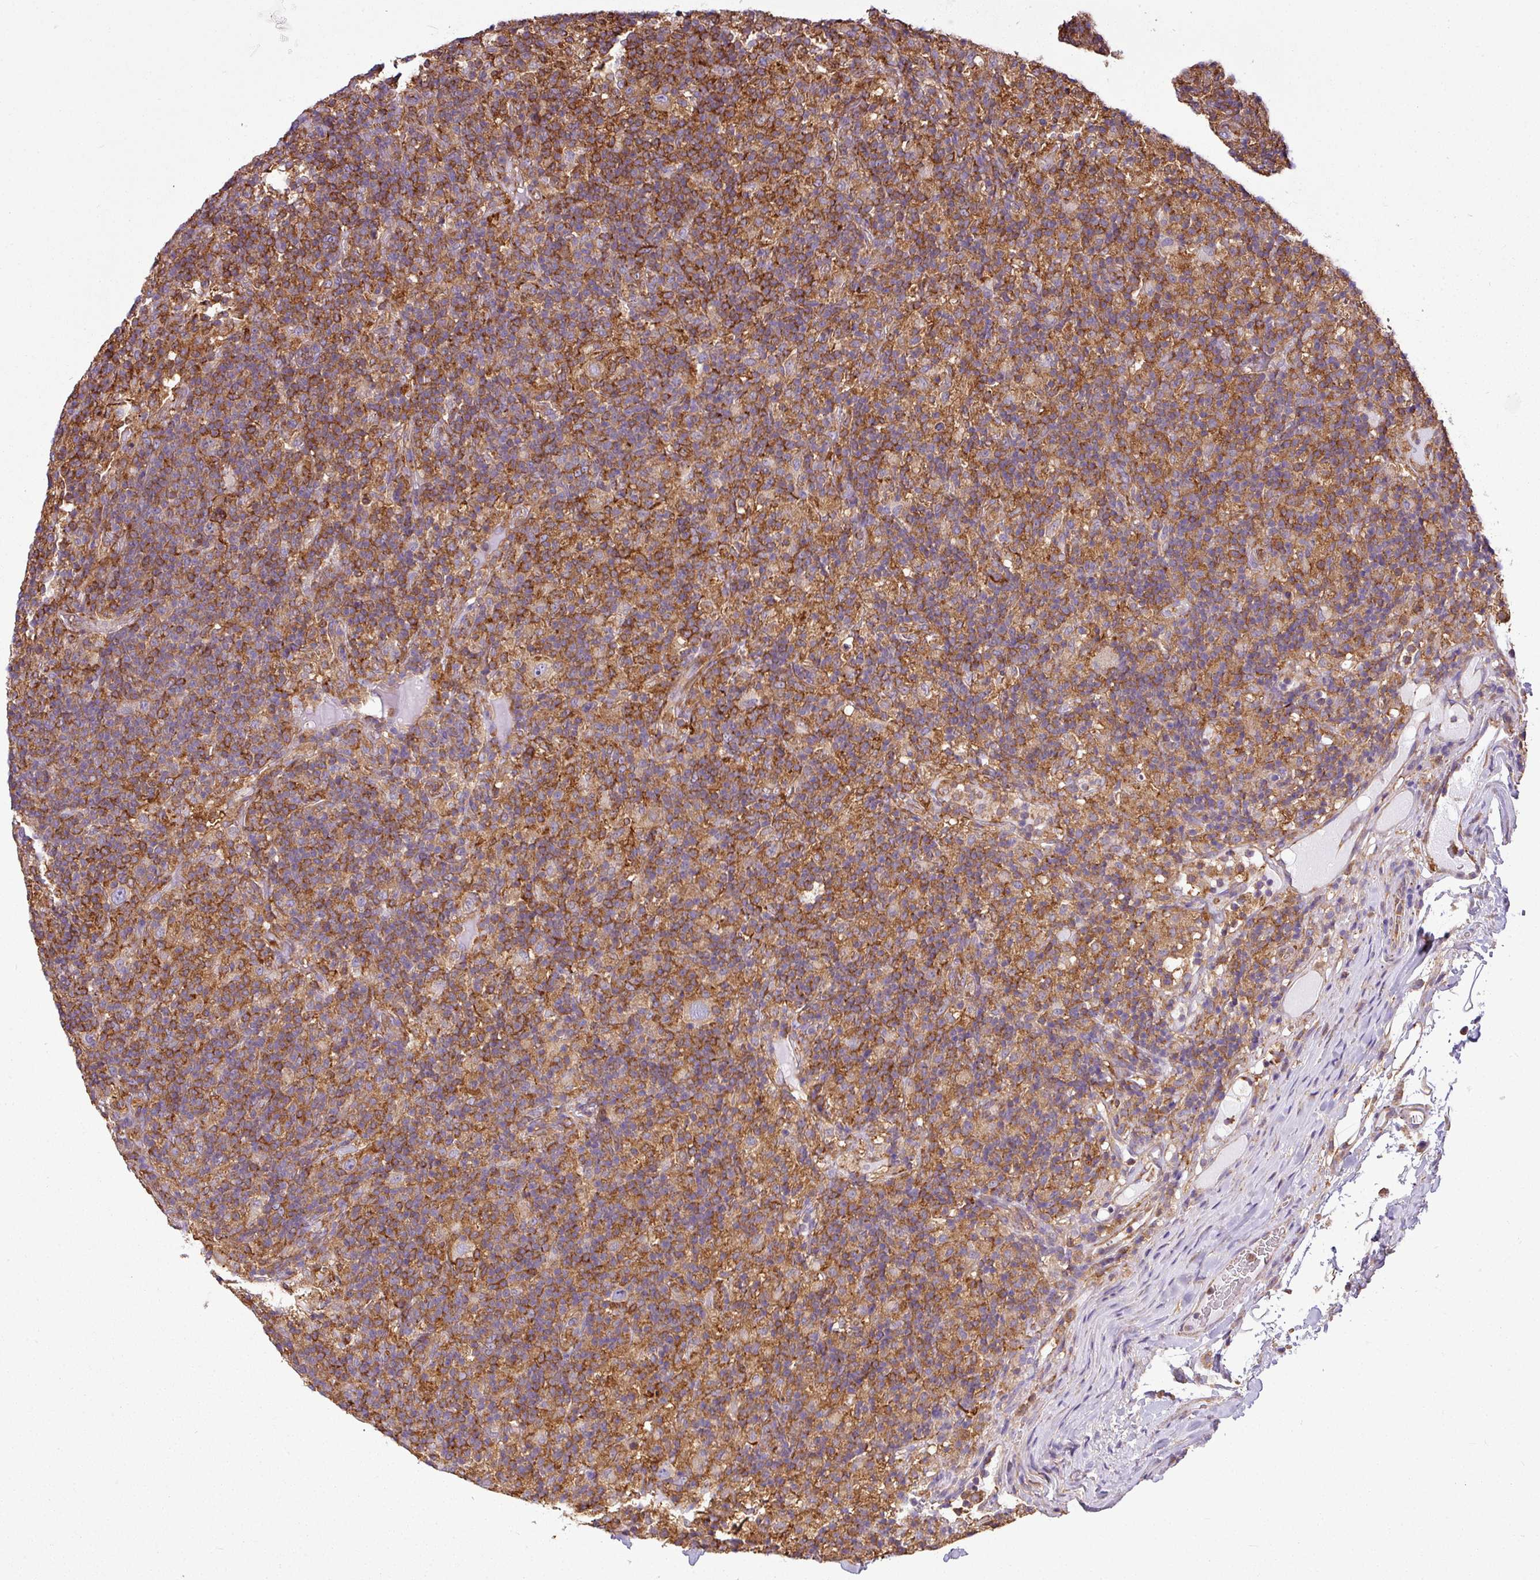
{"staining": {"intensity": "weak", "quantity": "<25%", "location": "cytoplasmic/membranous"}, "tissue": "lymphoma", "cell_type": "Tumor cells", "image_type": "cancer", "snomed": [{"axis": "morphology", "description": "Hodgkin's disease, NOS"}, {"axis": "topography", "description": "Lymph node"}], "caption": "This is a histopathology image of IHC staining of lymphoma, which shows no staining in tumor cells.", "gene": "XNDC1N", "patient": {"sex": "male", "age": 70}}